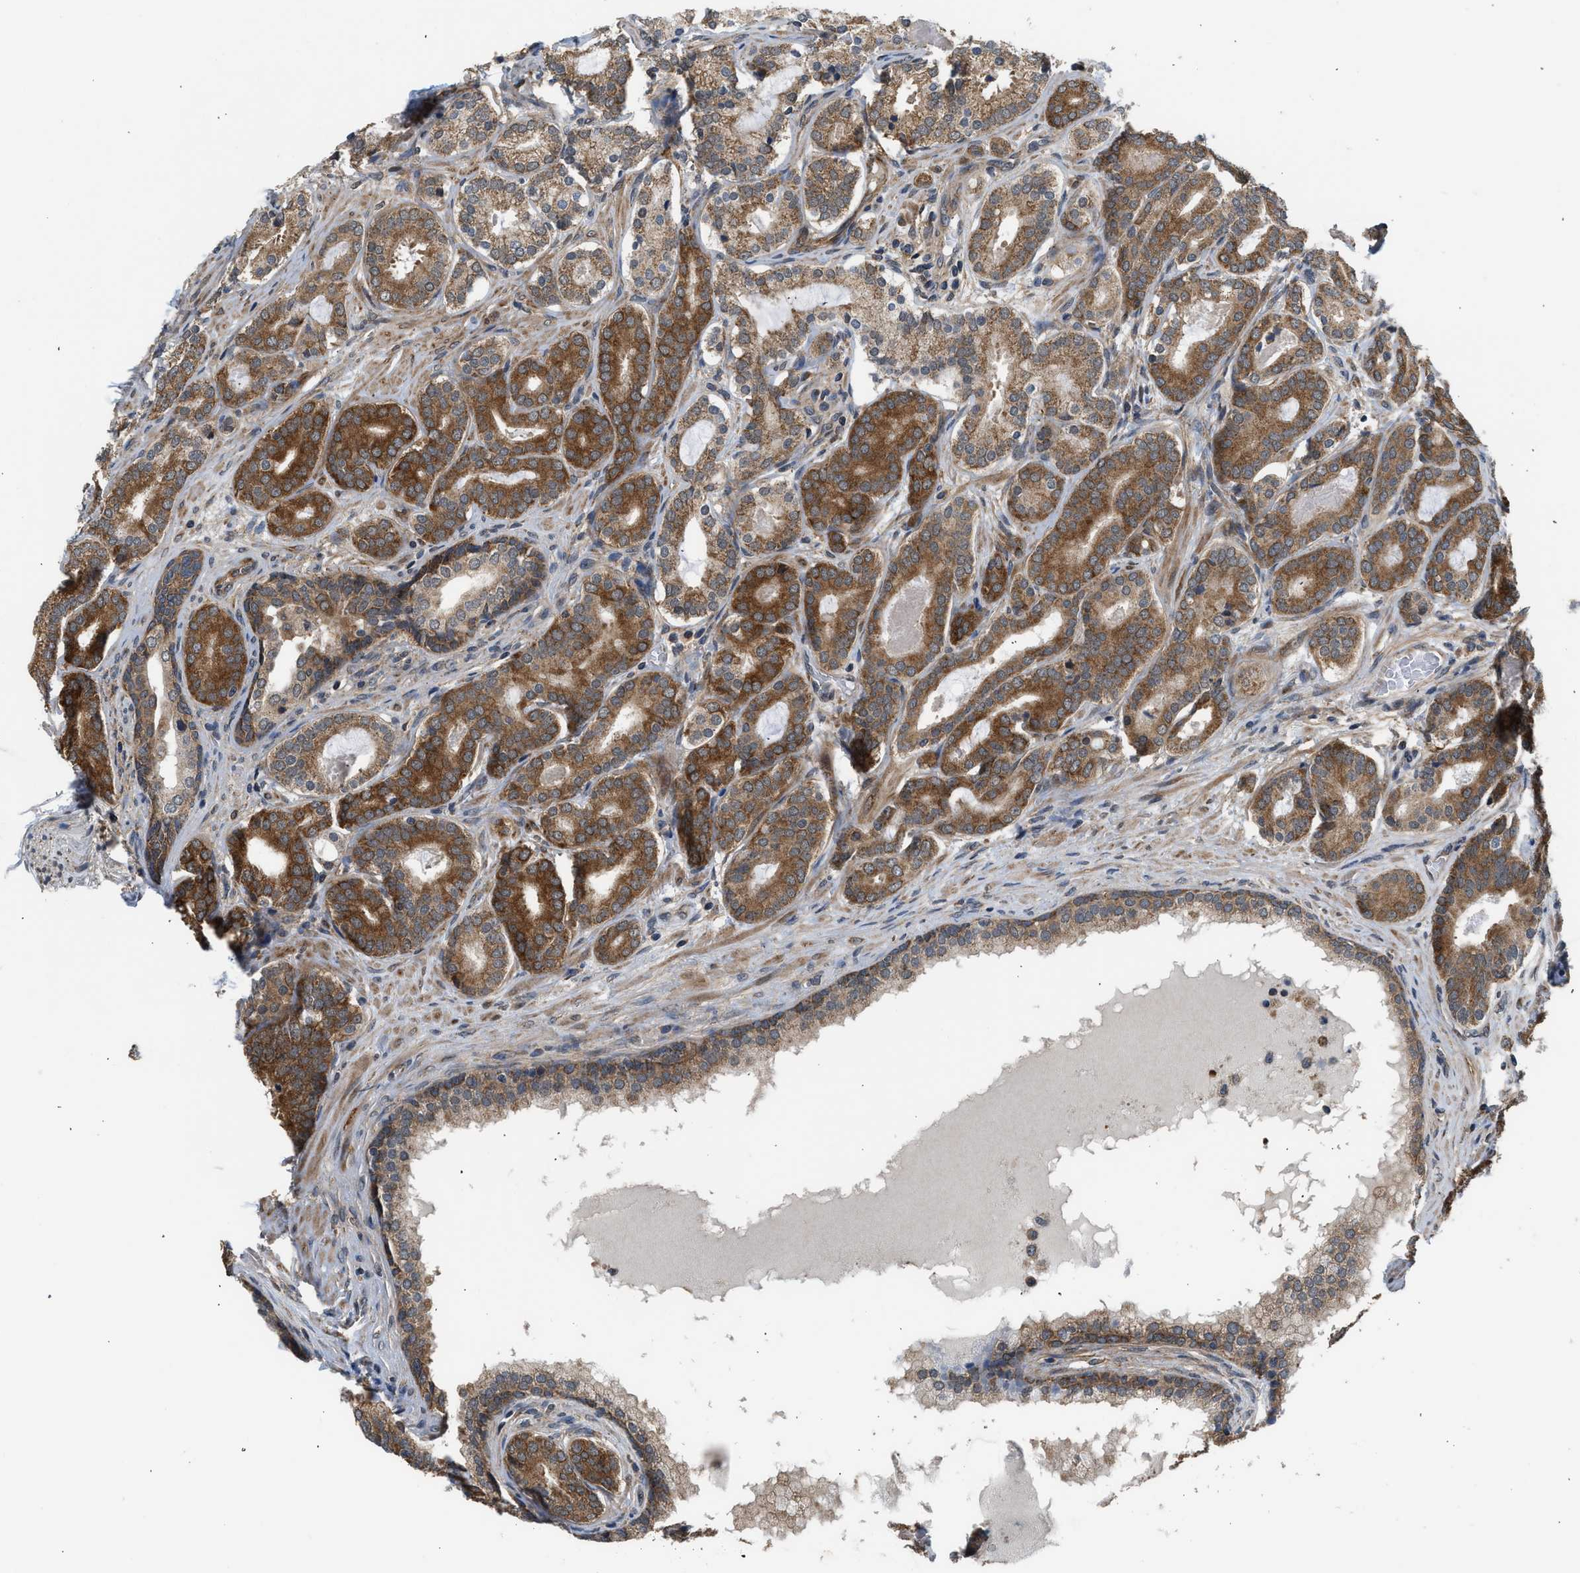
{"staining": {"intensity": "strong", "quantity": ">75%", "location": "cytoplasmic/membranous"}, "tissue": "prostate cancer", "cell_type": "Tumor cells", "image_type": "cancer", "snomed": [{"axis": "morphology", "description": "Adenocarcinoma, High grade"}, {"axis": "topography", "description": "Prostate"}], "caption": "There is high levels of strong cytoplasmic/membranous staining in tumor cells of high-grade adenocarcinoma (prostate), as demonstrated by immunohistochemical staining (brown color).", "gene": "POLG2", "patient": {"sex": "male", "age": 60}}